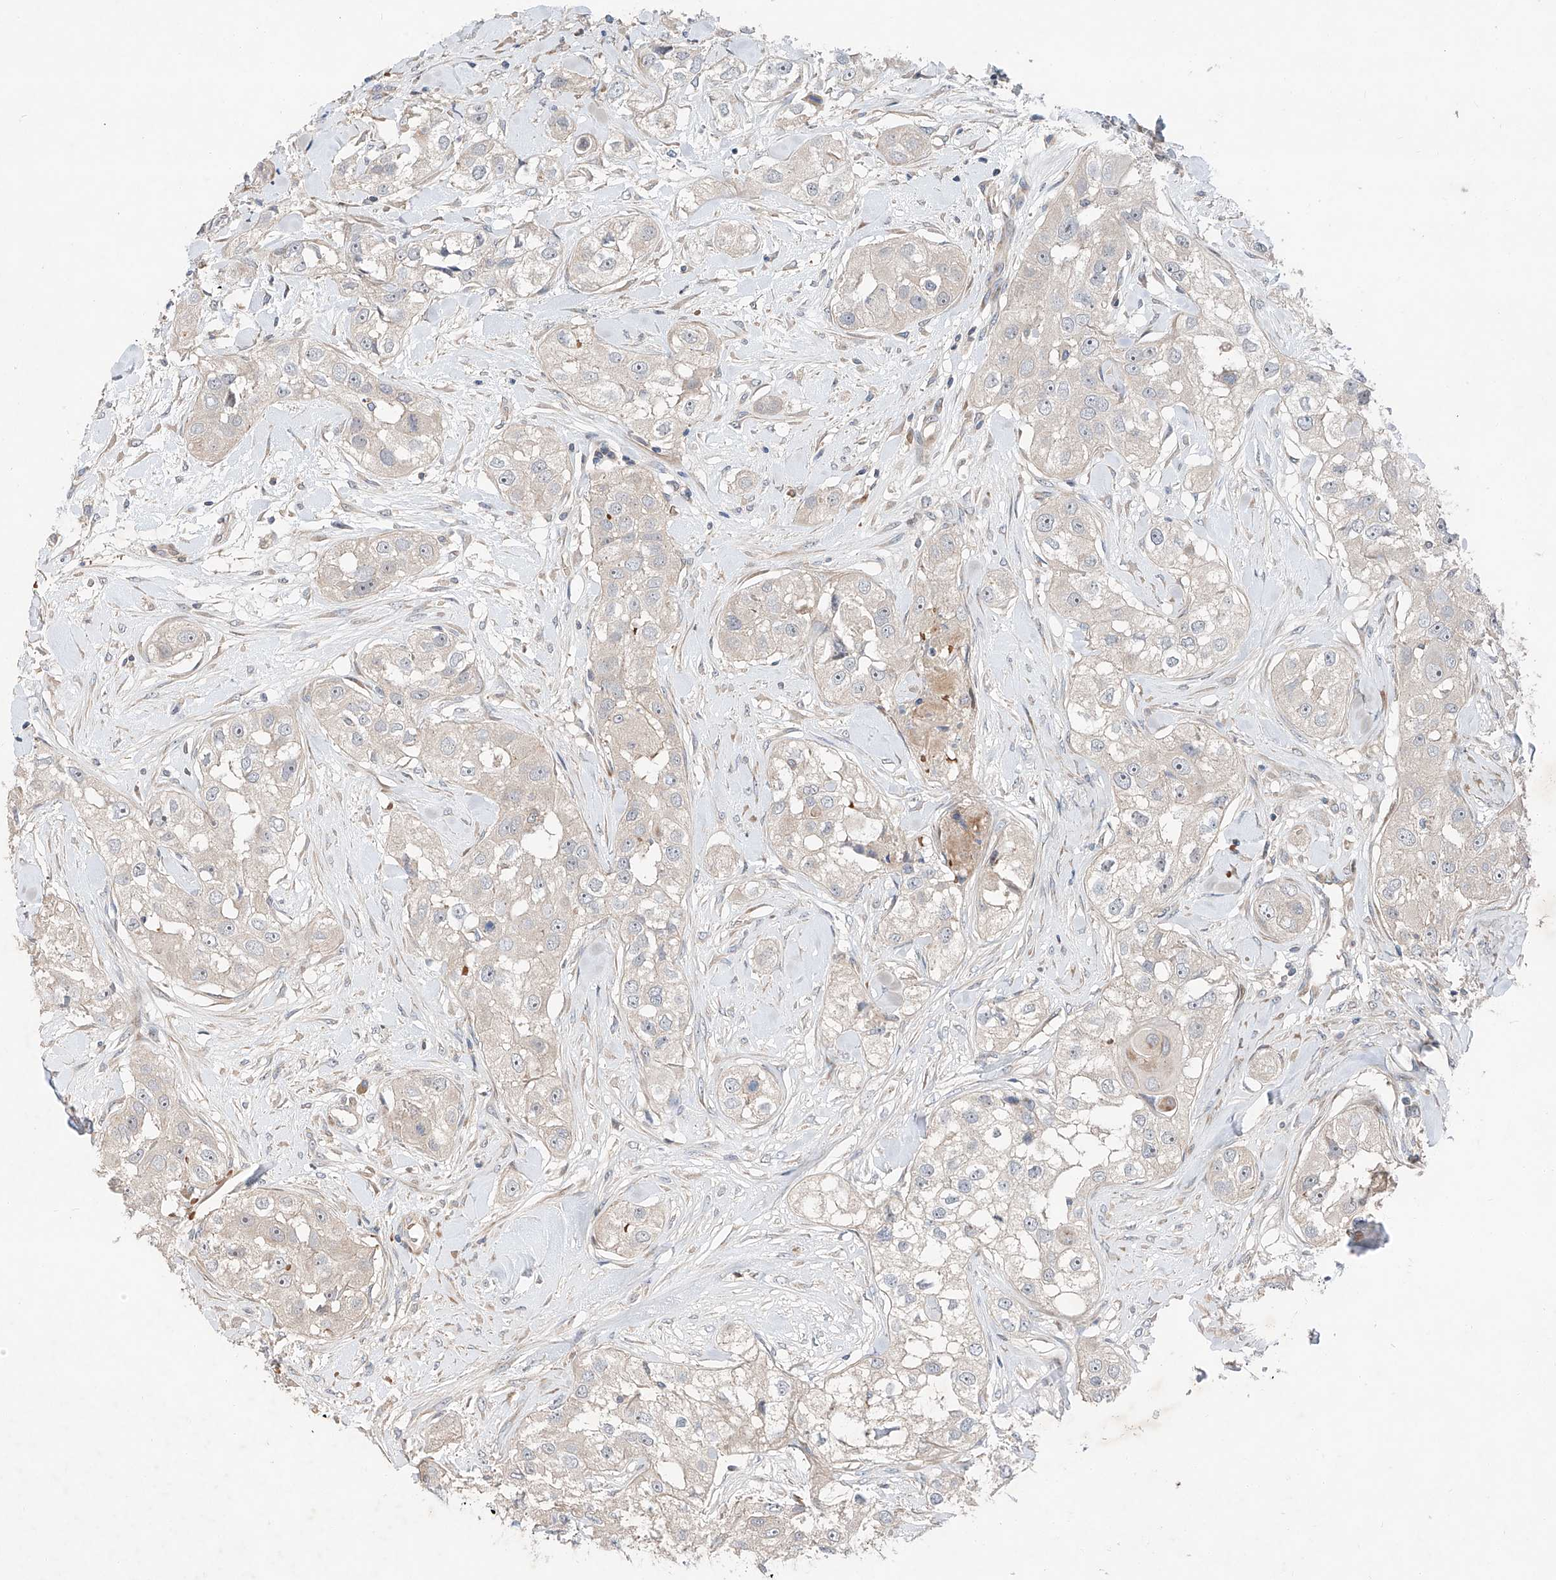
{"staining": {"intensity": "negative", "quantity": "none", "location": "none"}, "tissue": "head and neck cancer", "cell_type": "Tumor cells", "image_type": "cancer", "snomed": [{"axis": "morphology", "description": "Normal tissue, NOS"}, {"axis": "morphology", "description": "Squamous cell carcinoma, NOS"}, {"axis": "topography", "description": "Skeletal muscle"}, {"axis": "topography", "description": "Head-Neck"}], "caption": "This is an immunohistochemistry (IHC) histopathology image of head and neck cancer (squamous cell carcinoma). There is no positivity in tumor cells.", "gene": "USF3", "patient": {"sex": "male", "age": 51}}